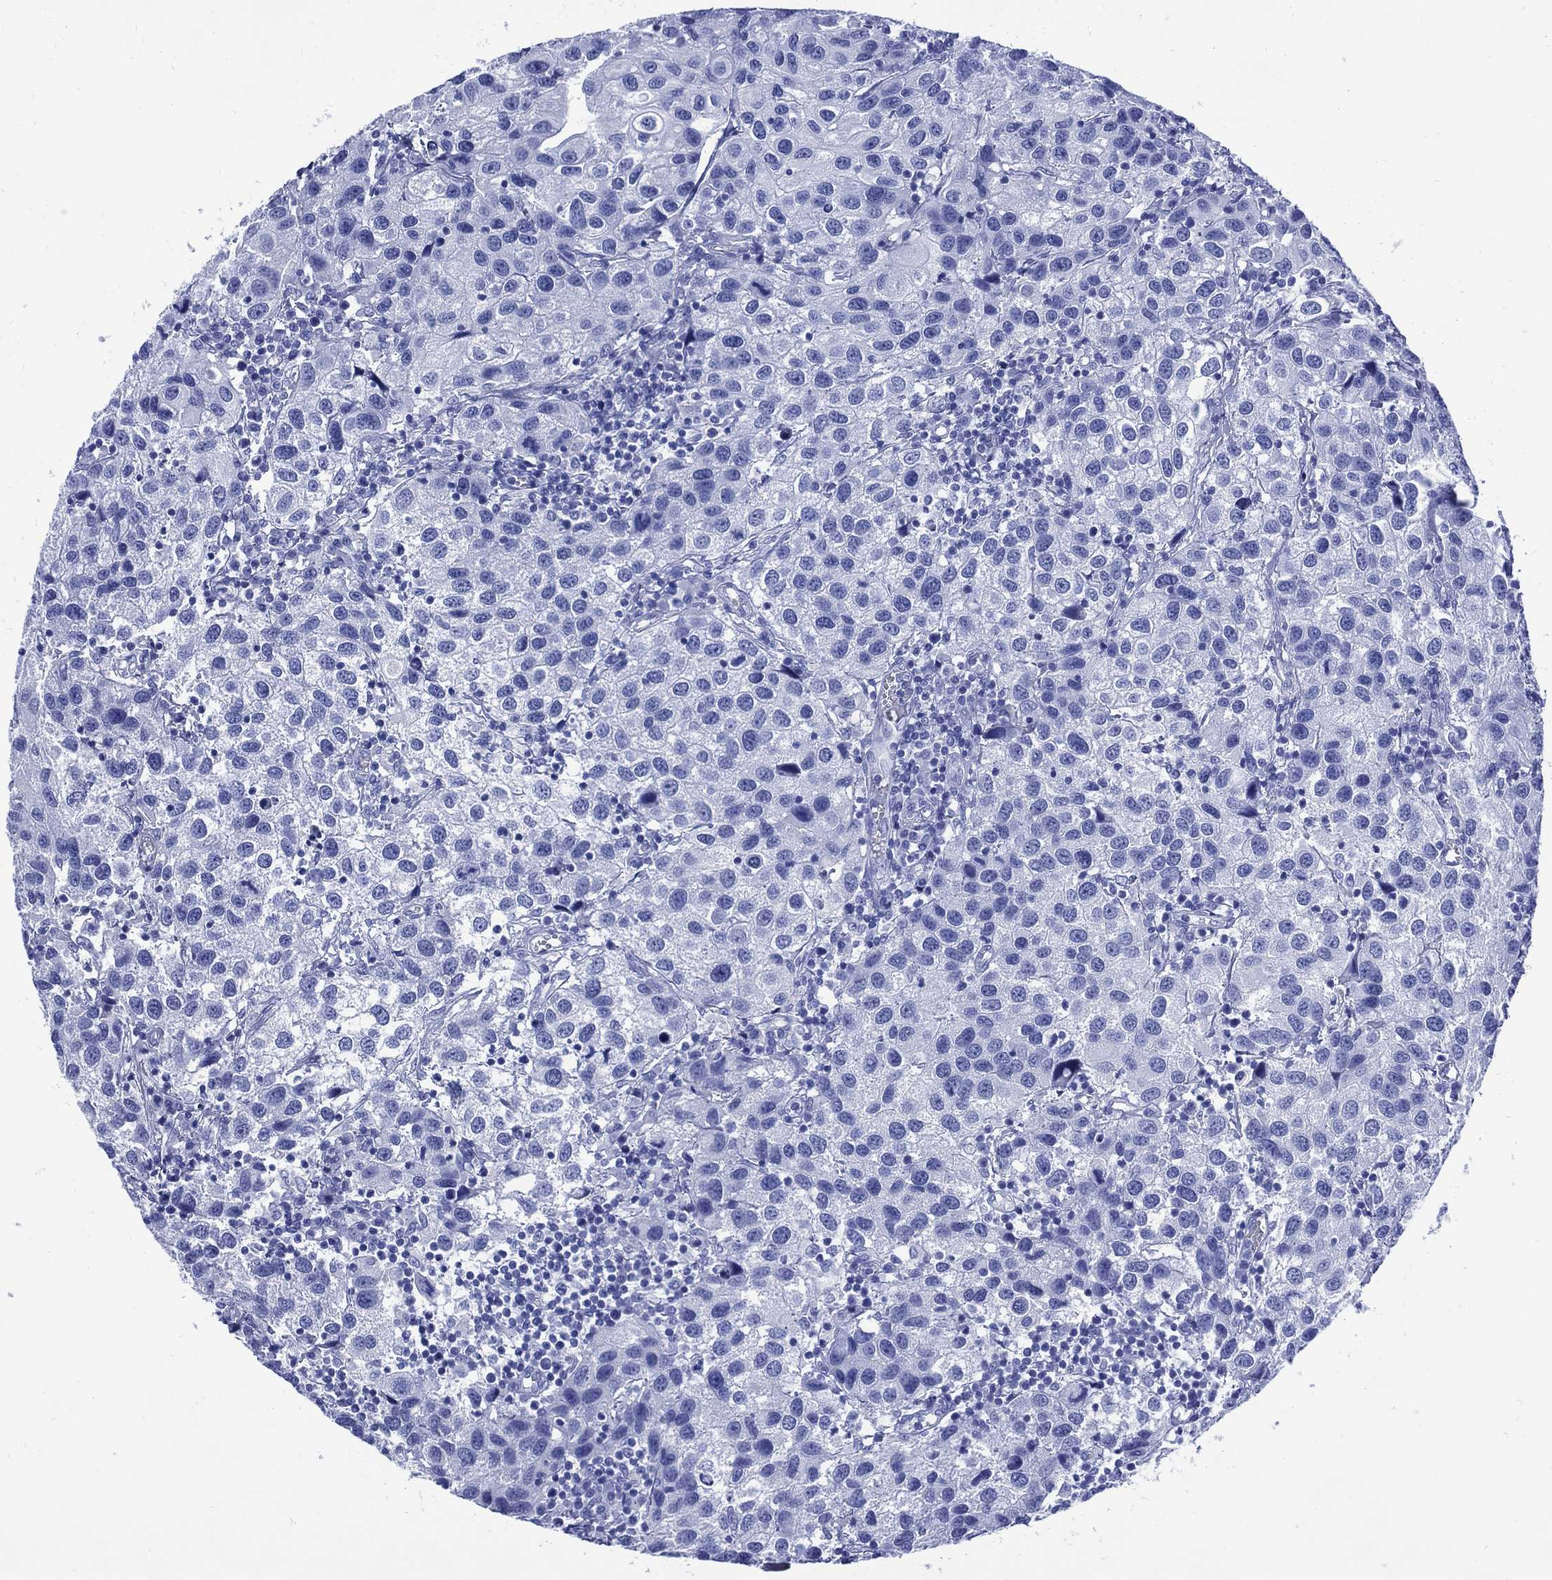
{"staining": {"intensity": "negative", "quantity": "none", "location": "none"}, "tissue": "urothelial cancer", "cell_type": "Tumor cells", "image_type": "cancer", "snomed": [{"axis": "morphology", "description": "Urothelial carcinoma, High grade"}, {"axis": "topography", "description": "Urinary bladder"}], "caption": "The photomicrograph displays no staining of tumor cells in urothelial carcinoma (high-grade).", "gene": "SHCBP1L", "patient": {"sex": "male", "age": 79}}